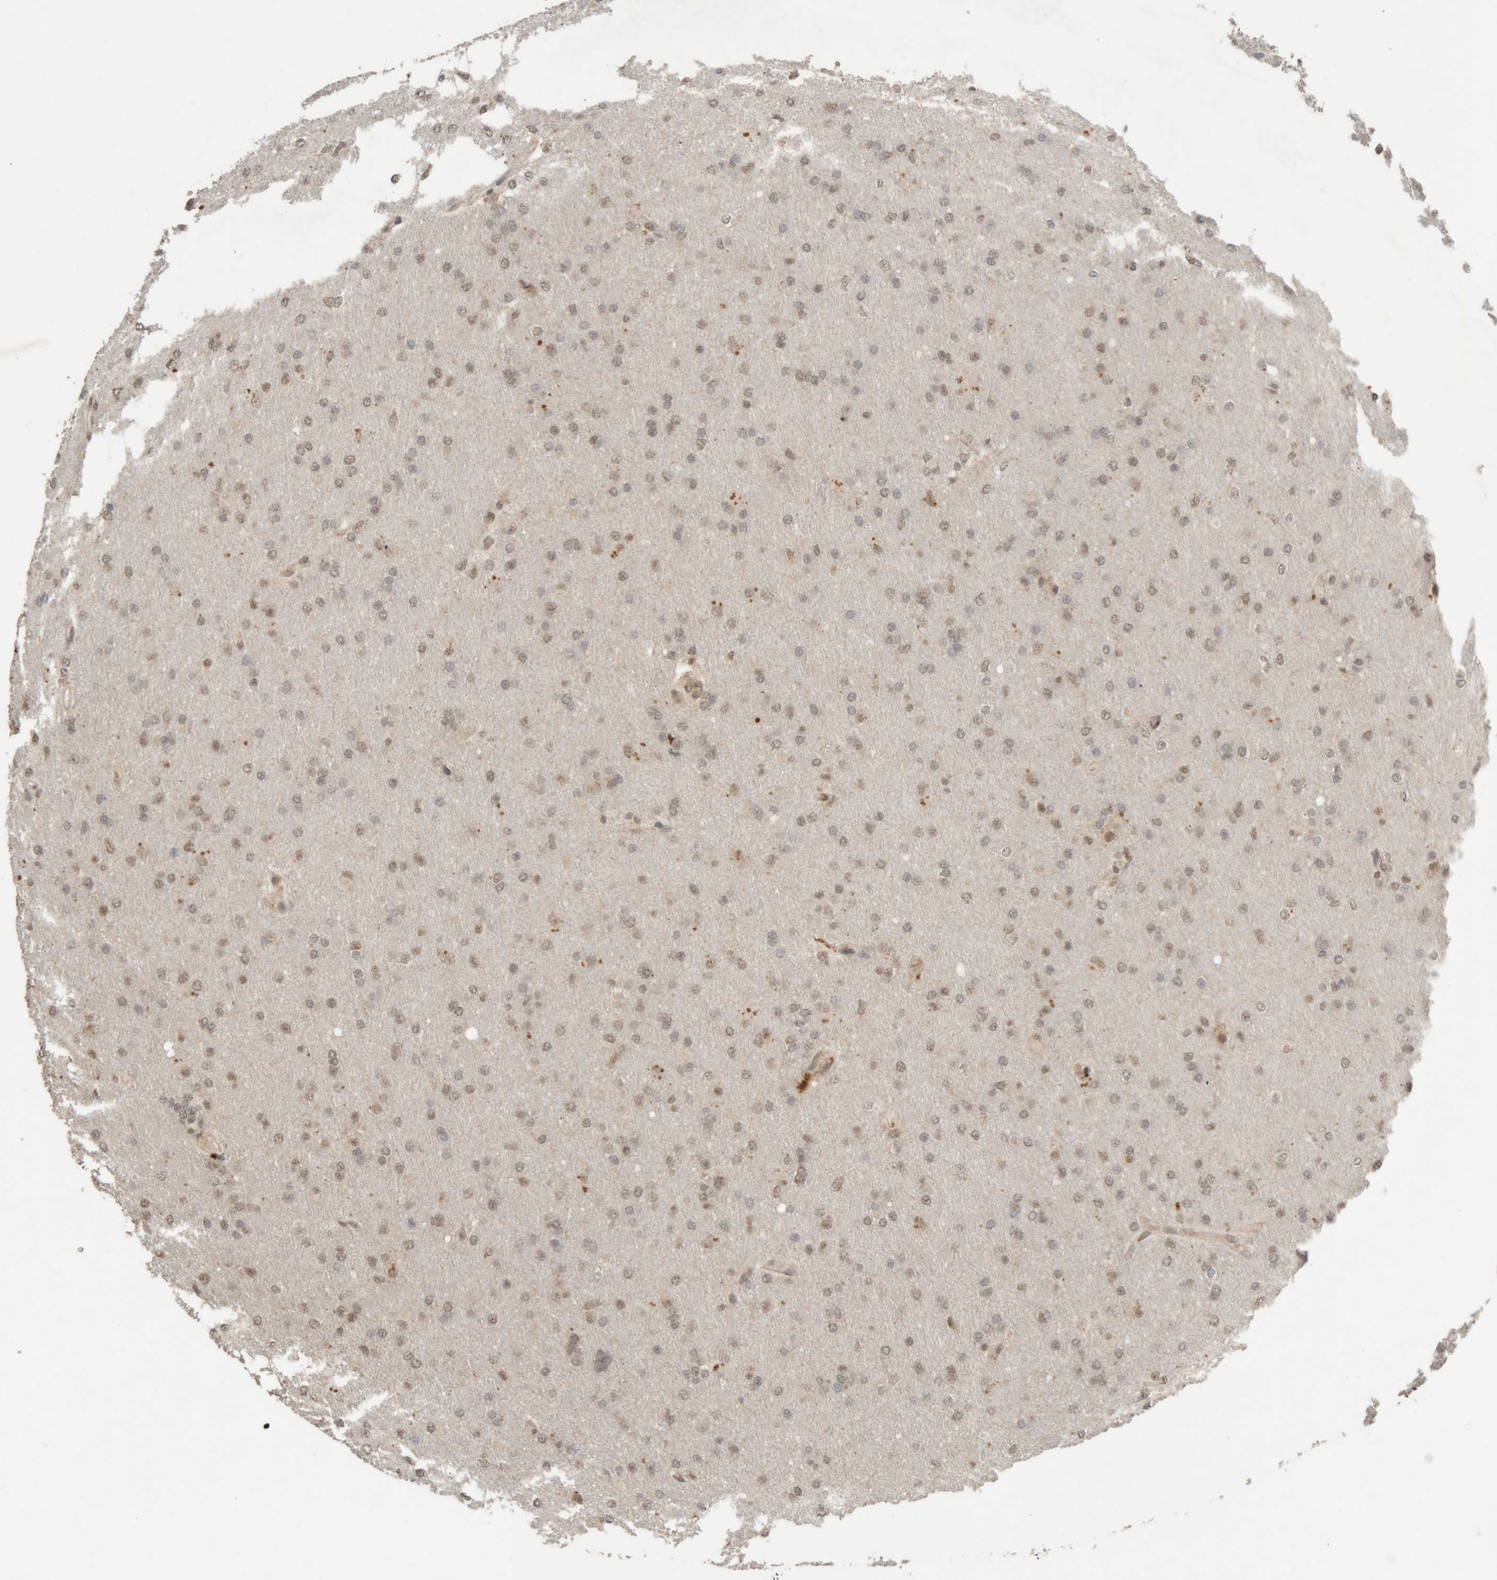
{"staining": {"intensity": "weak", "quantity": "25%-75%", "location": "nuclear"}, "tissue": "glioma", "cell_type": "Tumor cells", "image_type": "cancer", "snomed": [{"axis": "morphology", "description": "Glioma, malignant, High grade"}, {"axis": "topography", "description": "Cerebral cortex"}], "caption": "Weak nuclear protein positivity is appreciated in about 25%-75% of tumor cells in malignant glioma (high-grade).", "gene": "KEAP1", "patient": {"sex": "female", "age": 36}}